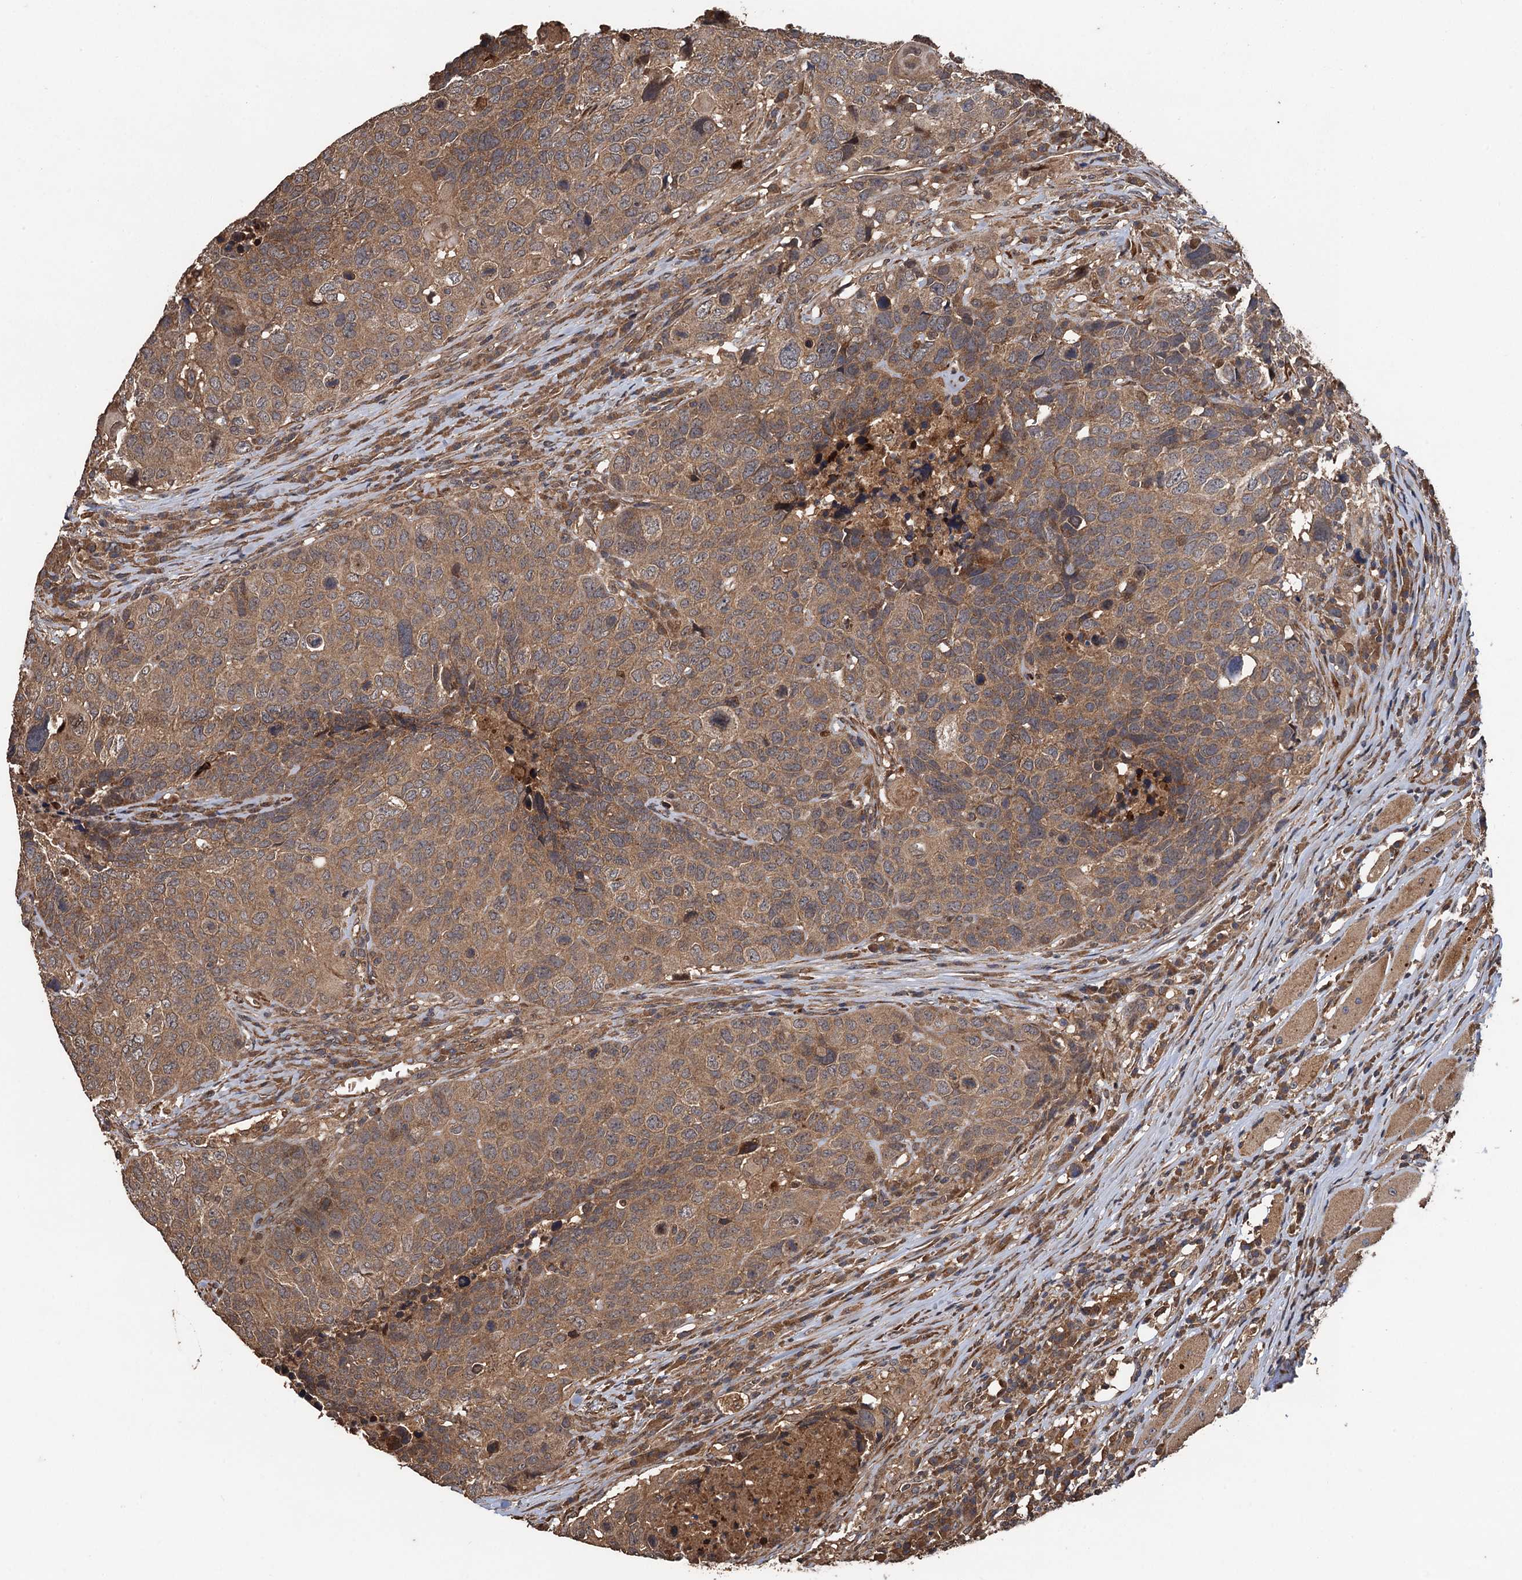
{"staining": {"intensity": "moderate", "quantity": ">75%", "location": "cytoplasmic/membranous"}, "tissue": "head and neck cancer", "cell_type": "Tumor cells", "image_type": "cancer", "snomed": [{"axis": "morphology", "description": "Squamous cell carcinoma, NOS"}, {"axis": "topography", "description": "Head-Neck"}], "caption": "An IHC micrograph of tumor tissue is shown. Protein staining in brown highlights moderate cytoplasmic/membranous positivity in head and neck cancer within tumor cells.", "gene": "TMEM39B", "patient": {"sex": "male", "age": 66}}